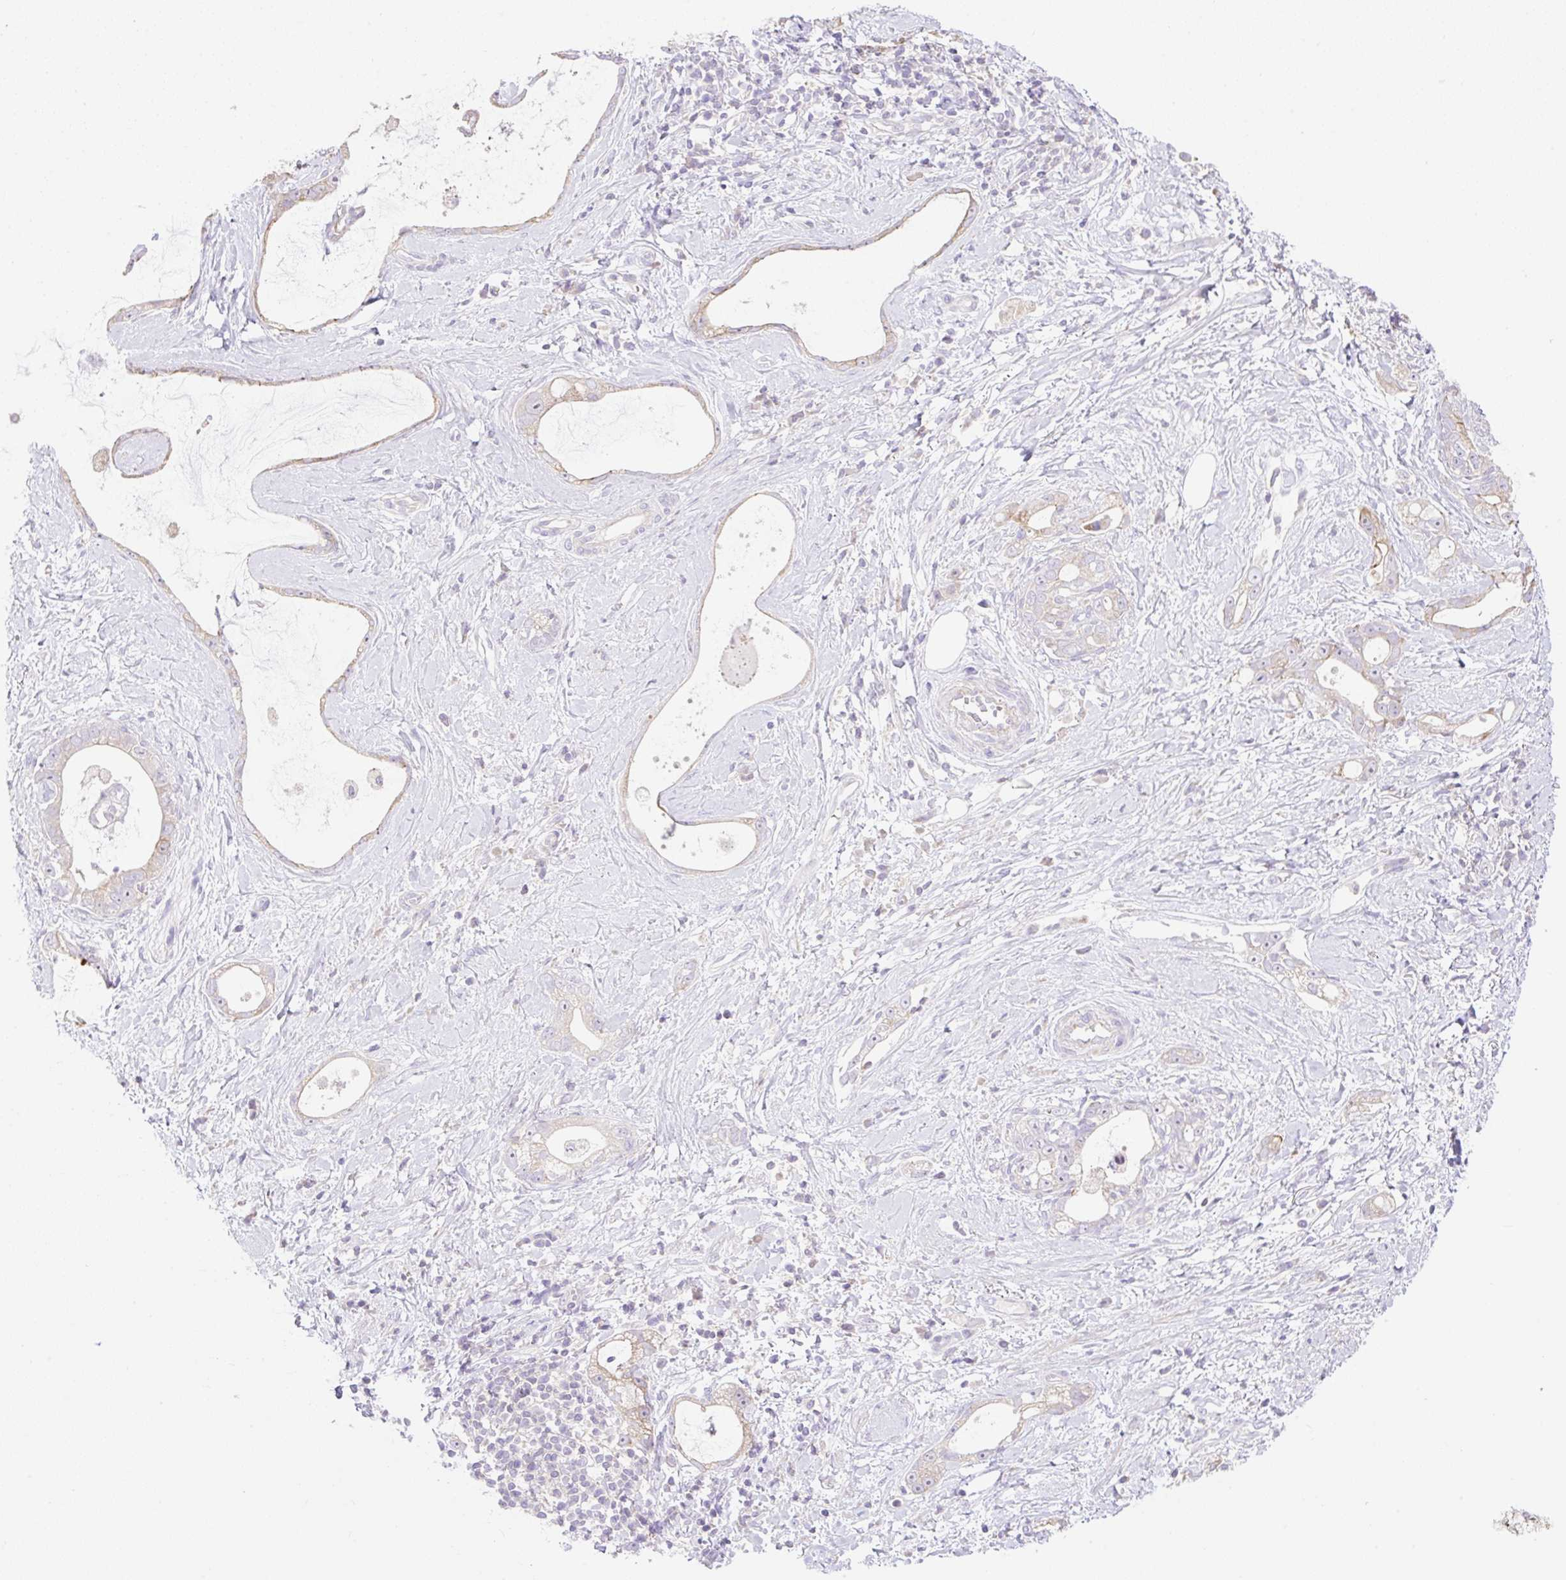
{"staining": {"intensity": "weak", "quantity": "25%-75%", "location": "cytoplasmic/membranous"}, "tissue": "stomach cancer", "cell_type": "Tumor cells", "image_type": "cancer", "snomed": [{"axis": "morphology", "description": "Adenocarcinoma, NOS"}, {"axis": "topography", "description": "Stomach"}], "caption": "DAB immunohistochemical staining of human adenocarcinoma (stomach) demonstrates weak cytoplasmic/membranous protein staining in approximately 25%-75% of tumor cells.", "gene": "VPS25", "patient": {"sex": "male", "age": 55}}